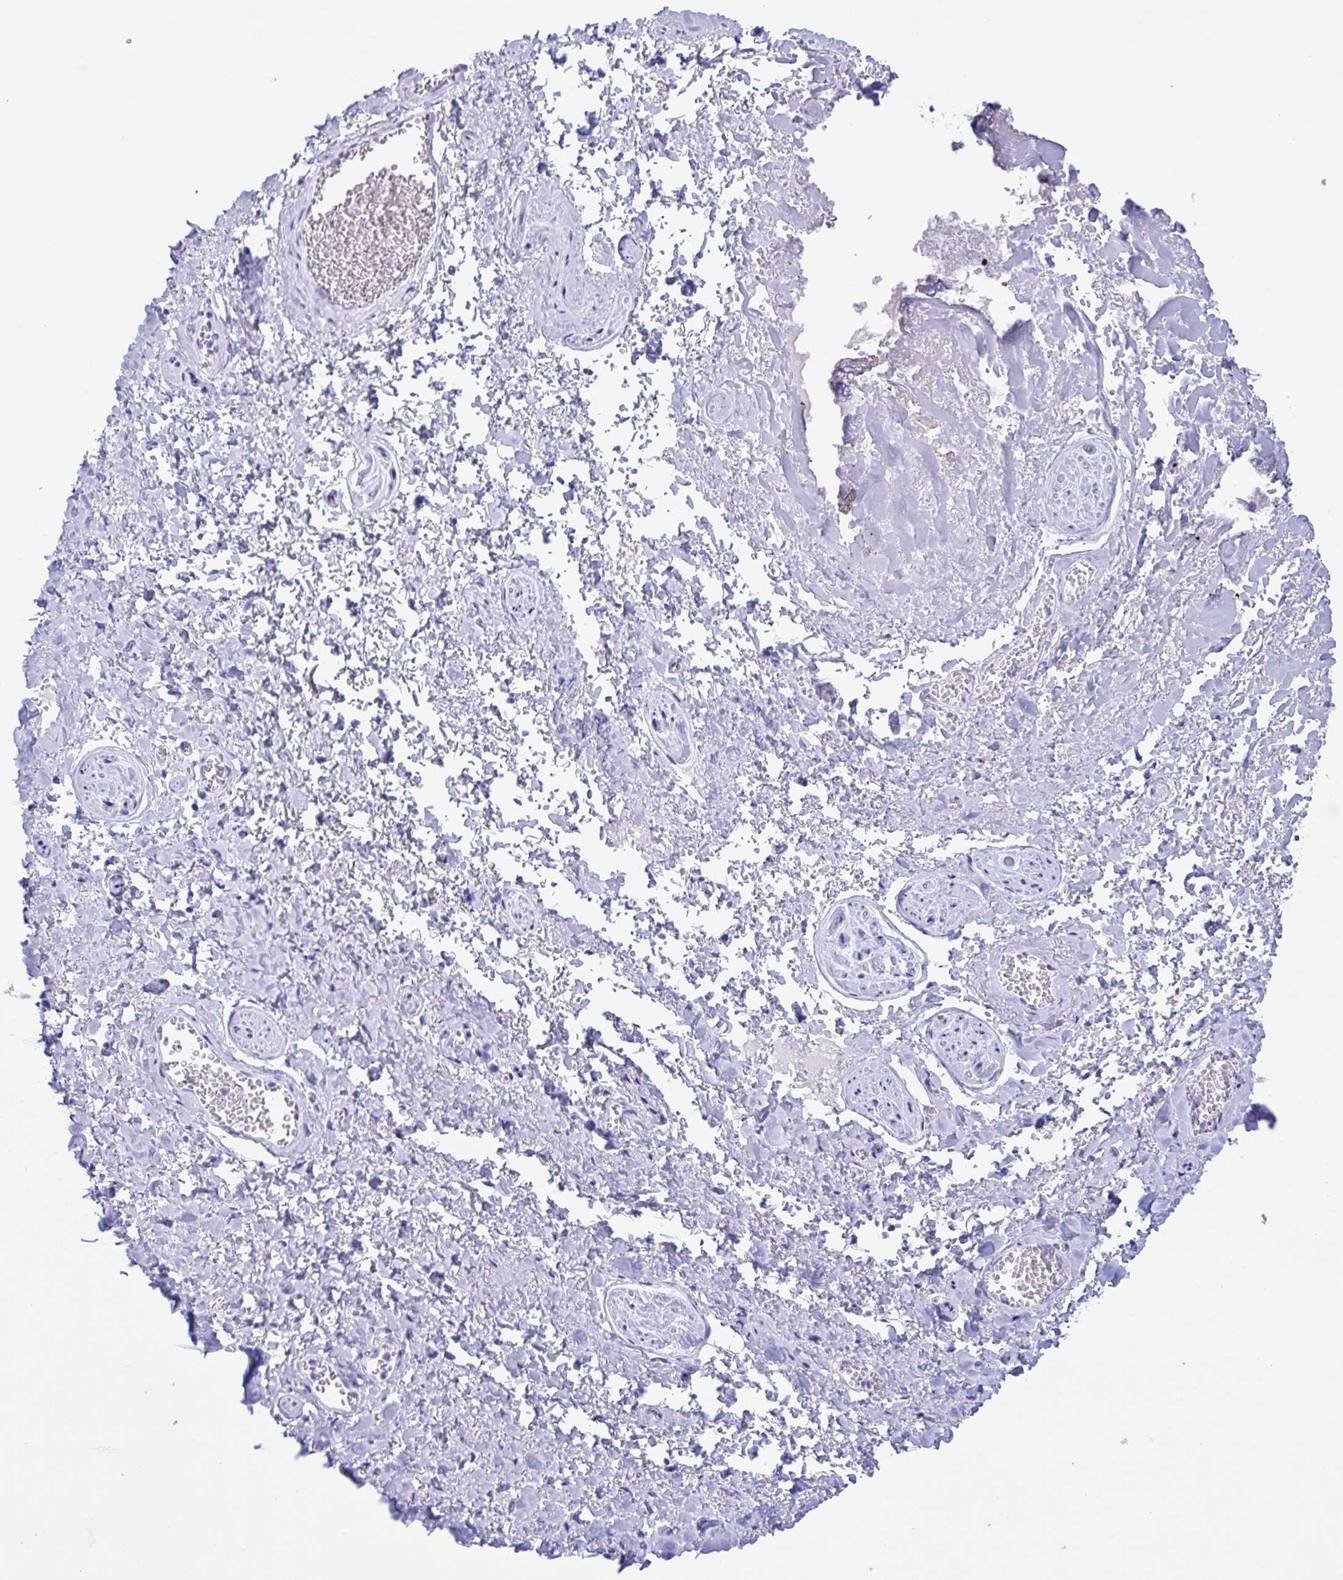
{"staining": {"intensity": "negative", "quantity": "none", "location": "none"}, "tissue": "adipose tissue", "cell_type": "Adipocytes", "image_type": "normal", "snomed": [{"axis": "morphology", "description": "Normal tissue, NOS"}, {"axis": "topography", "description": "Vulva"}, {"axis": "topography", "description": "Peripheral nerve tissue"}], "caption": "Adipocytes are negative for protein expression in unremarkable human adipose tissue. (DAB (3,3'-diaminobenzidine) immunohistochemistry, high magnification).", "gene": "ZNF850", "patient": {"sex": "female", "age": 66}}